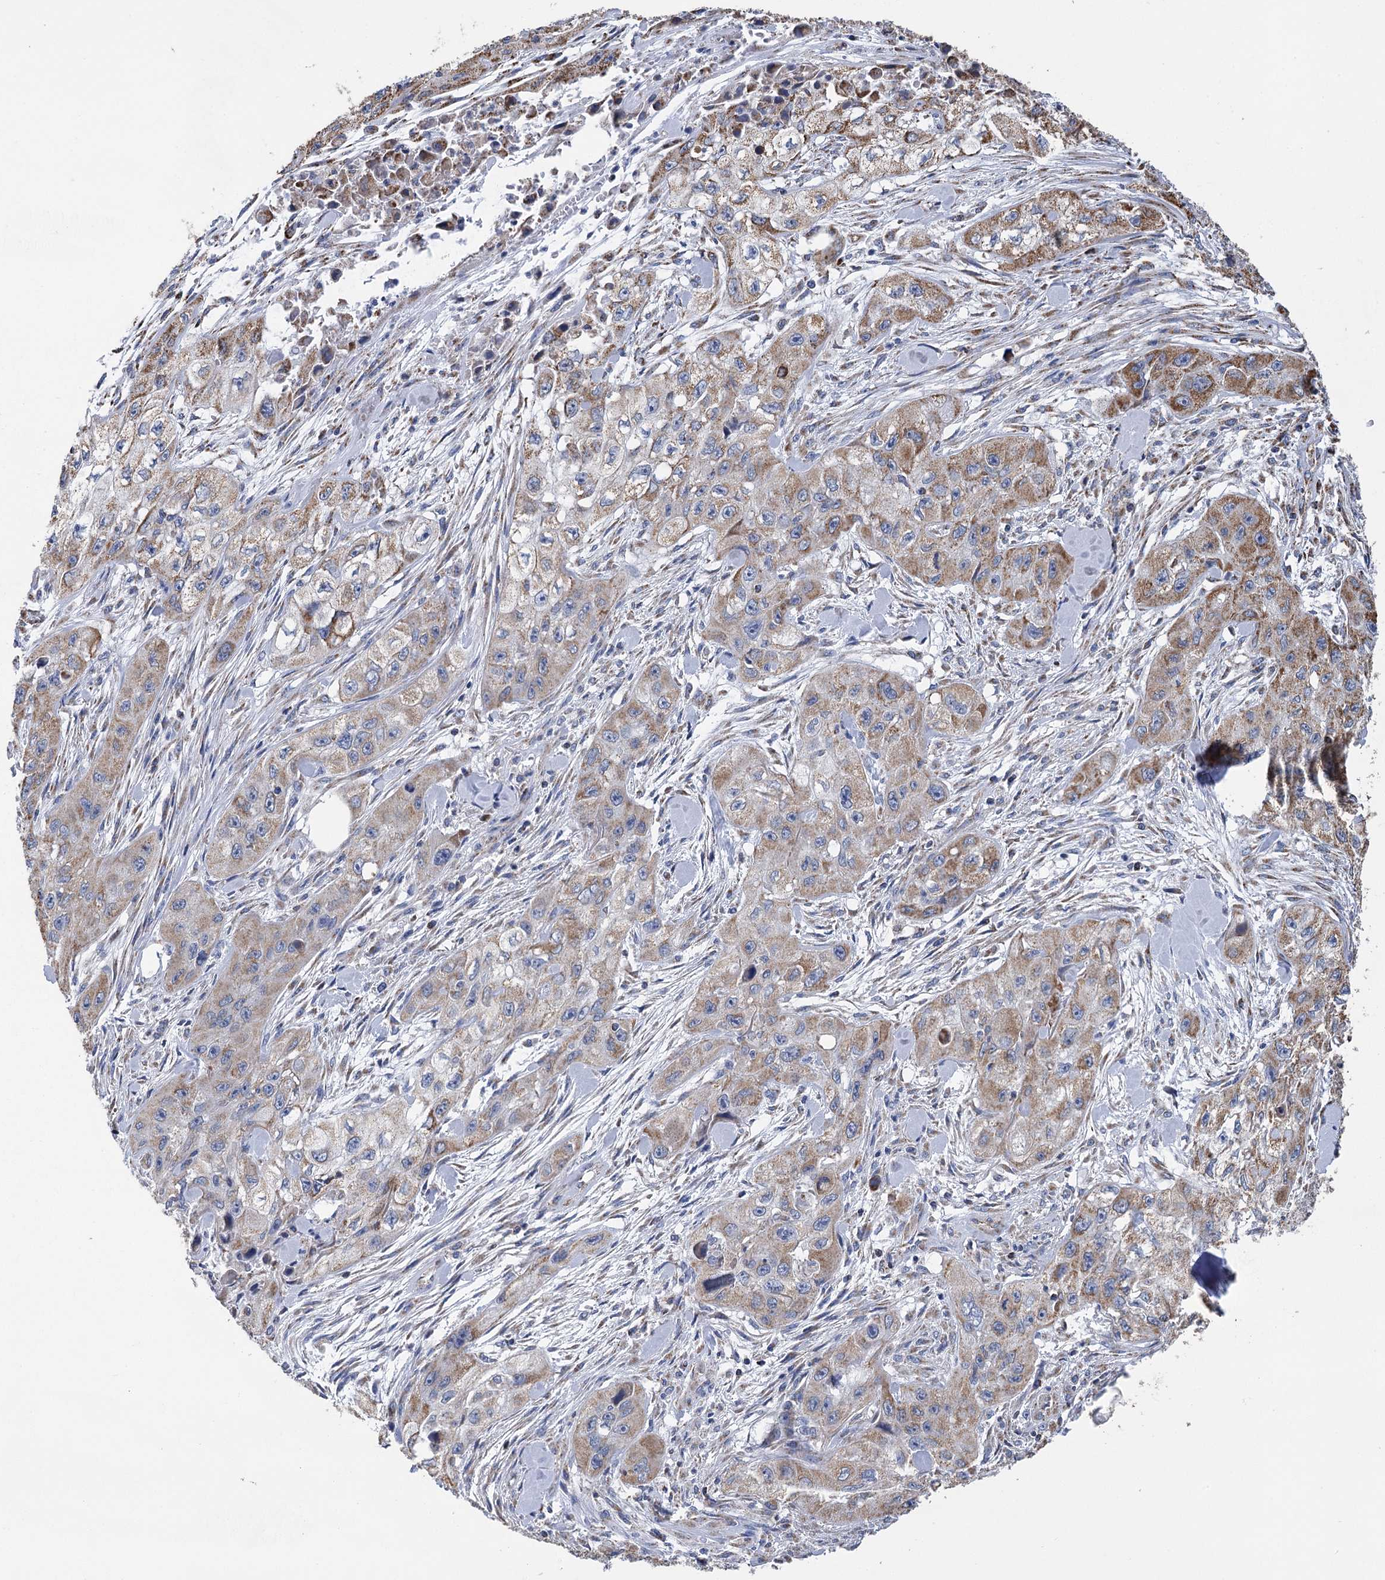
{"staining": {"intensity": "moderate", "quantity": ">75%", "location": "cytoplasmic/membranous"}, "tissue": "skin cancer", "cell_type": "Tumor cells", "image_type": "cancer", "snomed": [{"axis": "morphology", "description": "Squamous cell carcinoma, NOS"}, {"axis": "topography", "description": "Skin"}, {"axis": "topography", "description": "Subcutis"}], "caption": "Protein analysis of skin cancer (squamous cell carcinoma) tissue demonstrates moderate cytoplasmic/membranous positivity in approximately >75% of tumor cells. The protein is shown in brown color, while the nuclei are stained blue.", "gene": "CCDC73", "patient": {"sex": "male", "age": 73}}